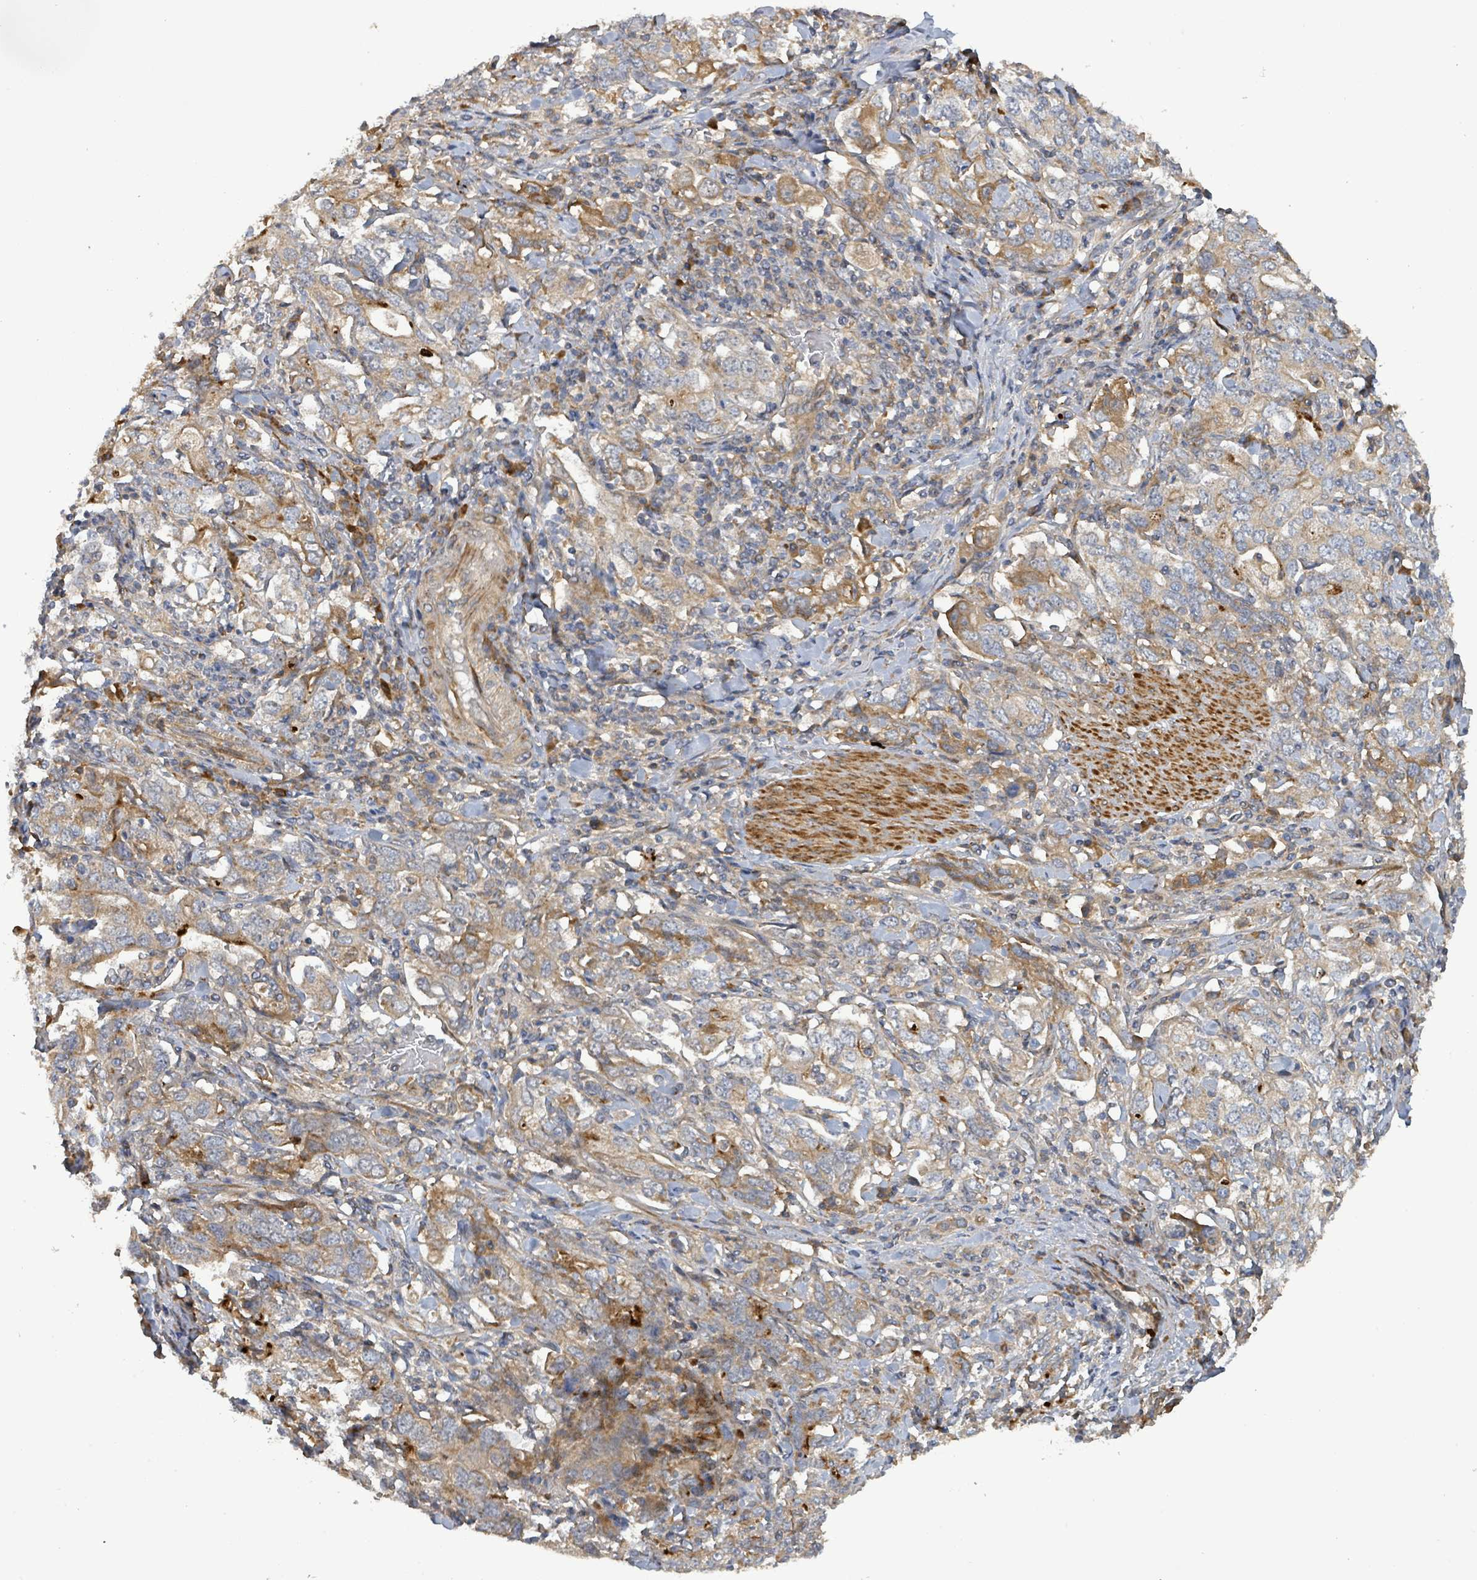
{"staining": {"intensity": "moderate", "quantity": ">75%", "location": "cytoplasmic/membranous"}, "tissue": "stomach cancer", "cell_type": "Tumor cells", "image_type": "cancer", "snomed": [{"axis": "morphology", "description": "Adenocarcinoma, NOS"}, {"axis": "topography", "description": "Stomach, upper"}, {"axis": "topography", "description": "Stomach"}], "caption": "Stomach adenocarcinoma was stained to show a protein in brown. There is medium levels of moderate cytoplasmic/membranous positivity in approximately >75% of tumor cells.", "gene": "STARD4", "patient": {"sex": "male", "age": 62}}